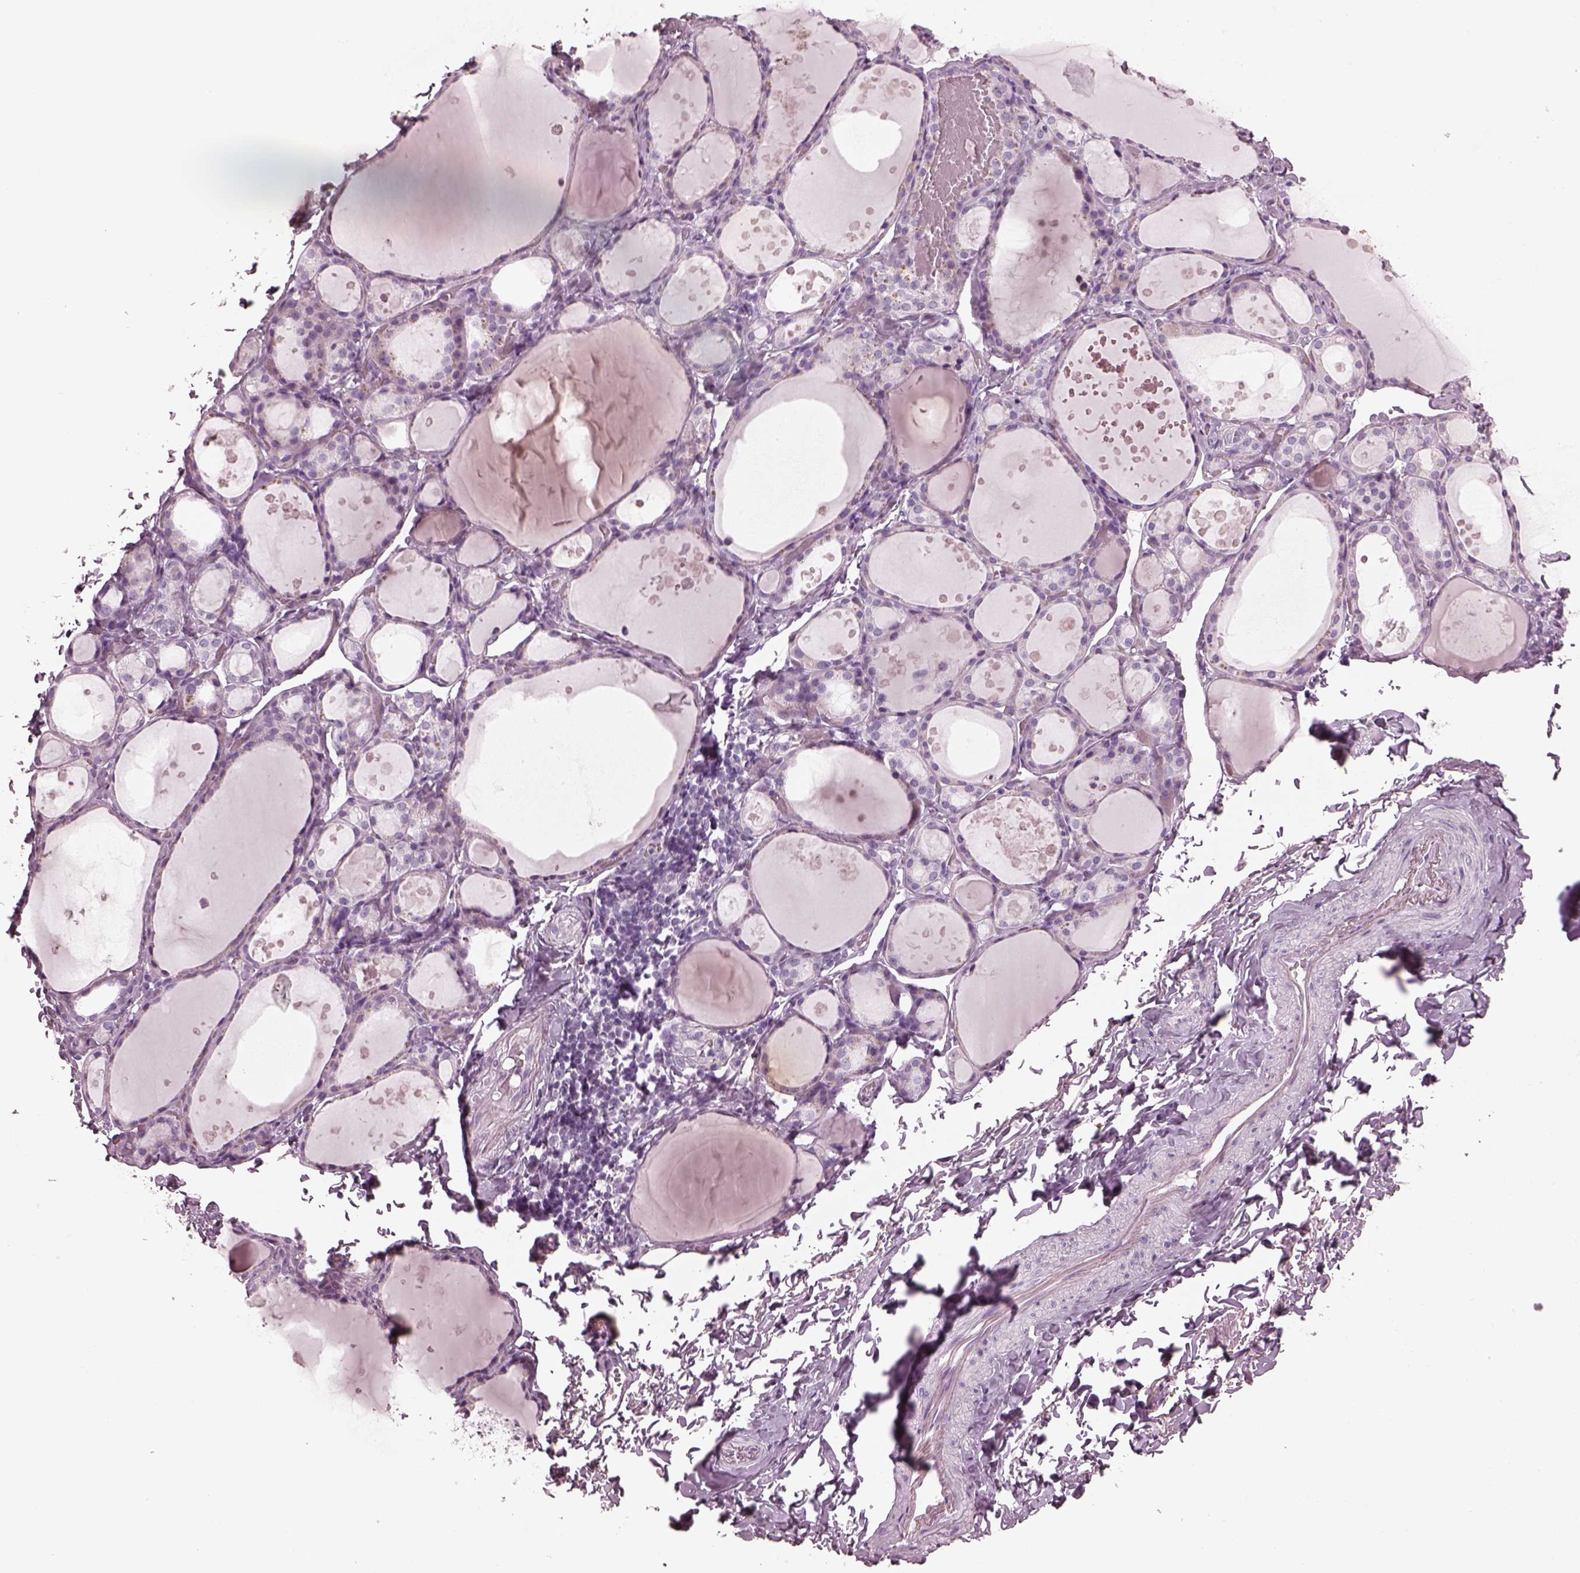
{"staining": {"intensity": "negative", "quantity": "none", "location": "none"}, "tissue": "thyroid gland", "cell_type": "Glandular cells", "image_type": "normal", "snomed": [{"axis": "morphology", "description": "Normal tissue, NOS"}, {"axis": "topography", "description": "Thyroid gland"}], "caption": "Immunohistochemistry (IHC) micrograph of normal thyroid gland: thyroid gland stained with DAB (3,3'-diaminobenzidine) displays no significant protein staining in glandular cells.", "gene": "PDC", "patient": {"sex": "male", "age": 68}}